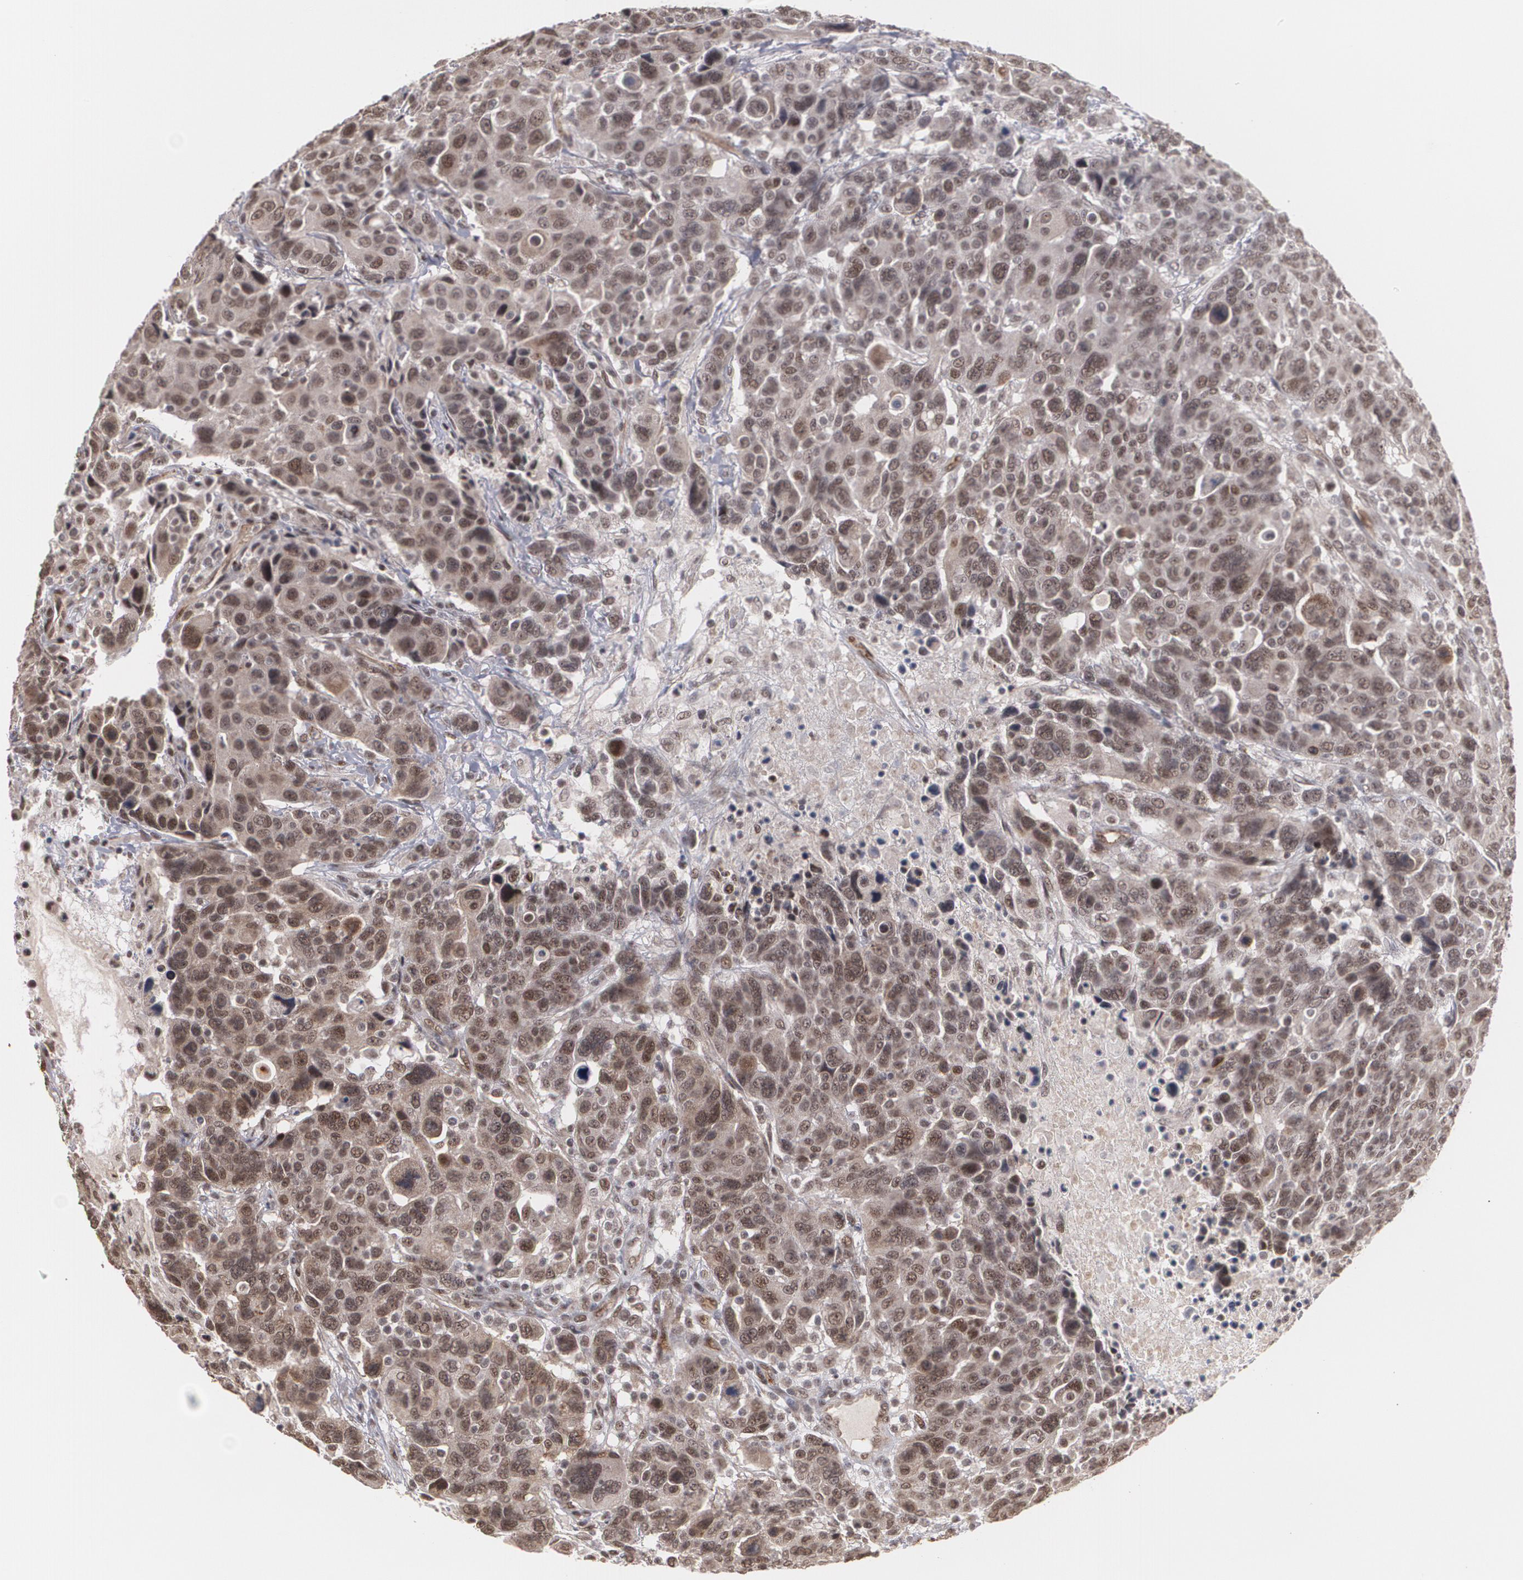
{"staining": {"intensity": "moderate", "quantity": ">75%", "location": "nuclear"}, "tissue": "breast cancer", "cell_type": "Tumor cells", "image_type": "cancer", "snomed": [{"axis": "morphology", "description": "Duct carcinoma"}, {"axis": "topography", "description": "Breast"}], "caption": "Intraductal carcinoma (breast) tissue demonstrates moderate nuclear staining in about >75% of tumor cells, visualized by immunohistochemistry. The staining is performed using DAB (3,3'-diaminobenzidine) brown chromogen to label protein expression. The nuclei are counter-stained blue using hematoxylin.", "gene": "ZNF75A", "patient": {"sex": "female", "age": 37}}